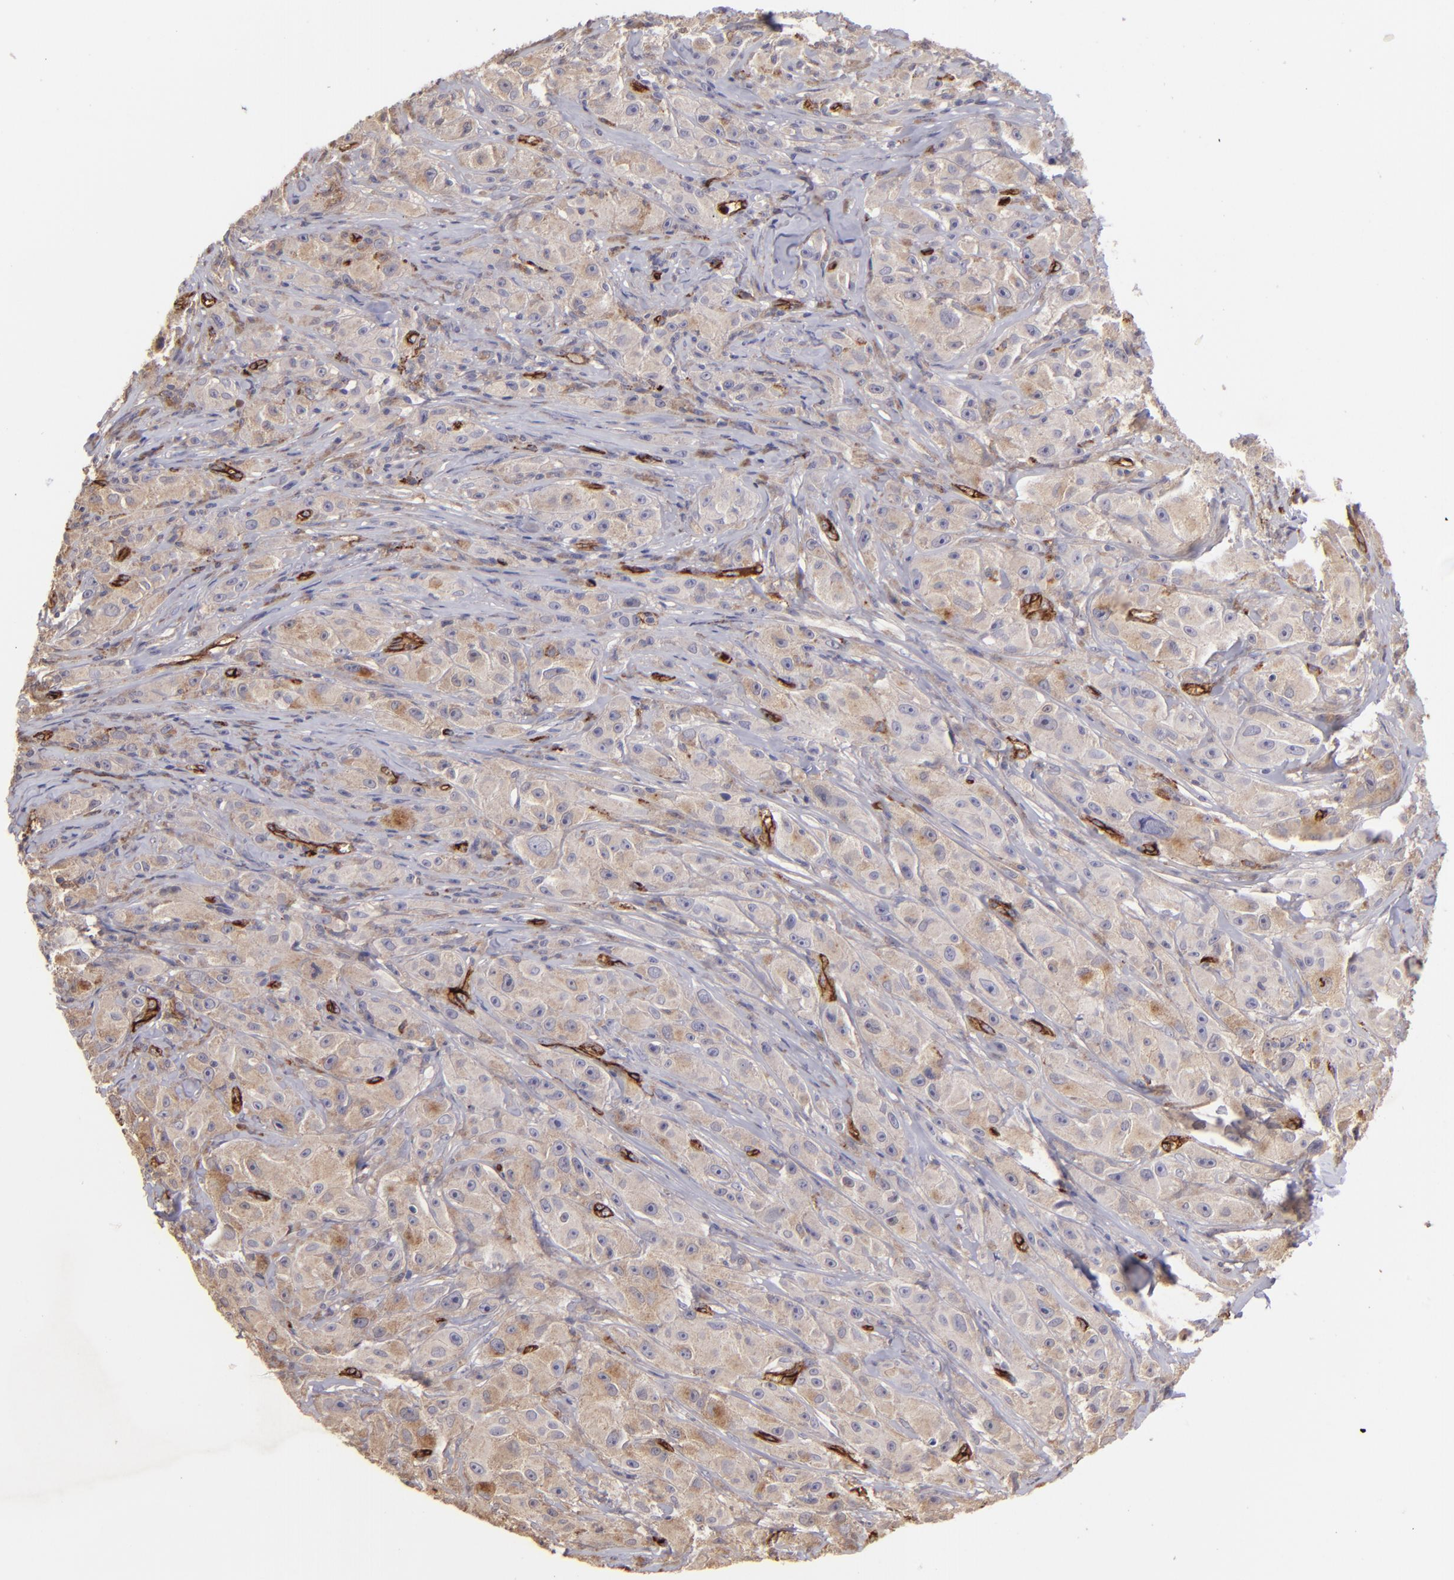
{"staining": {"intensity": "negative", "quantity": "none", "location": "none"}, "tissue": "melanoma", "cell_type": "Tumor cells", "image_type": "cancer", "snomed": [{"axis": "morphology", "description": "Malignant melanoma, NOS"}, {"axis": "topography", "description": "Skin"}], "caption": "IHC of human malignant melanoma displays no positivity in tumor cells.", "gene": "DYSF", "patient": {"sex": "male", "age": 56}}